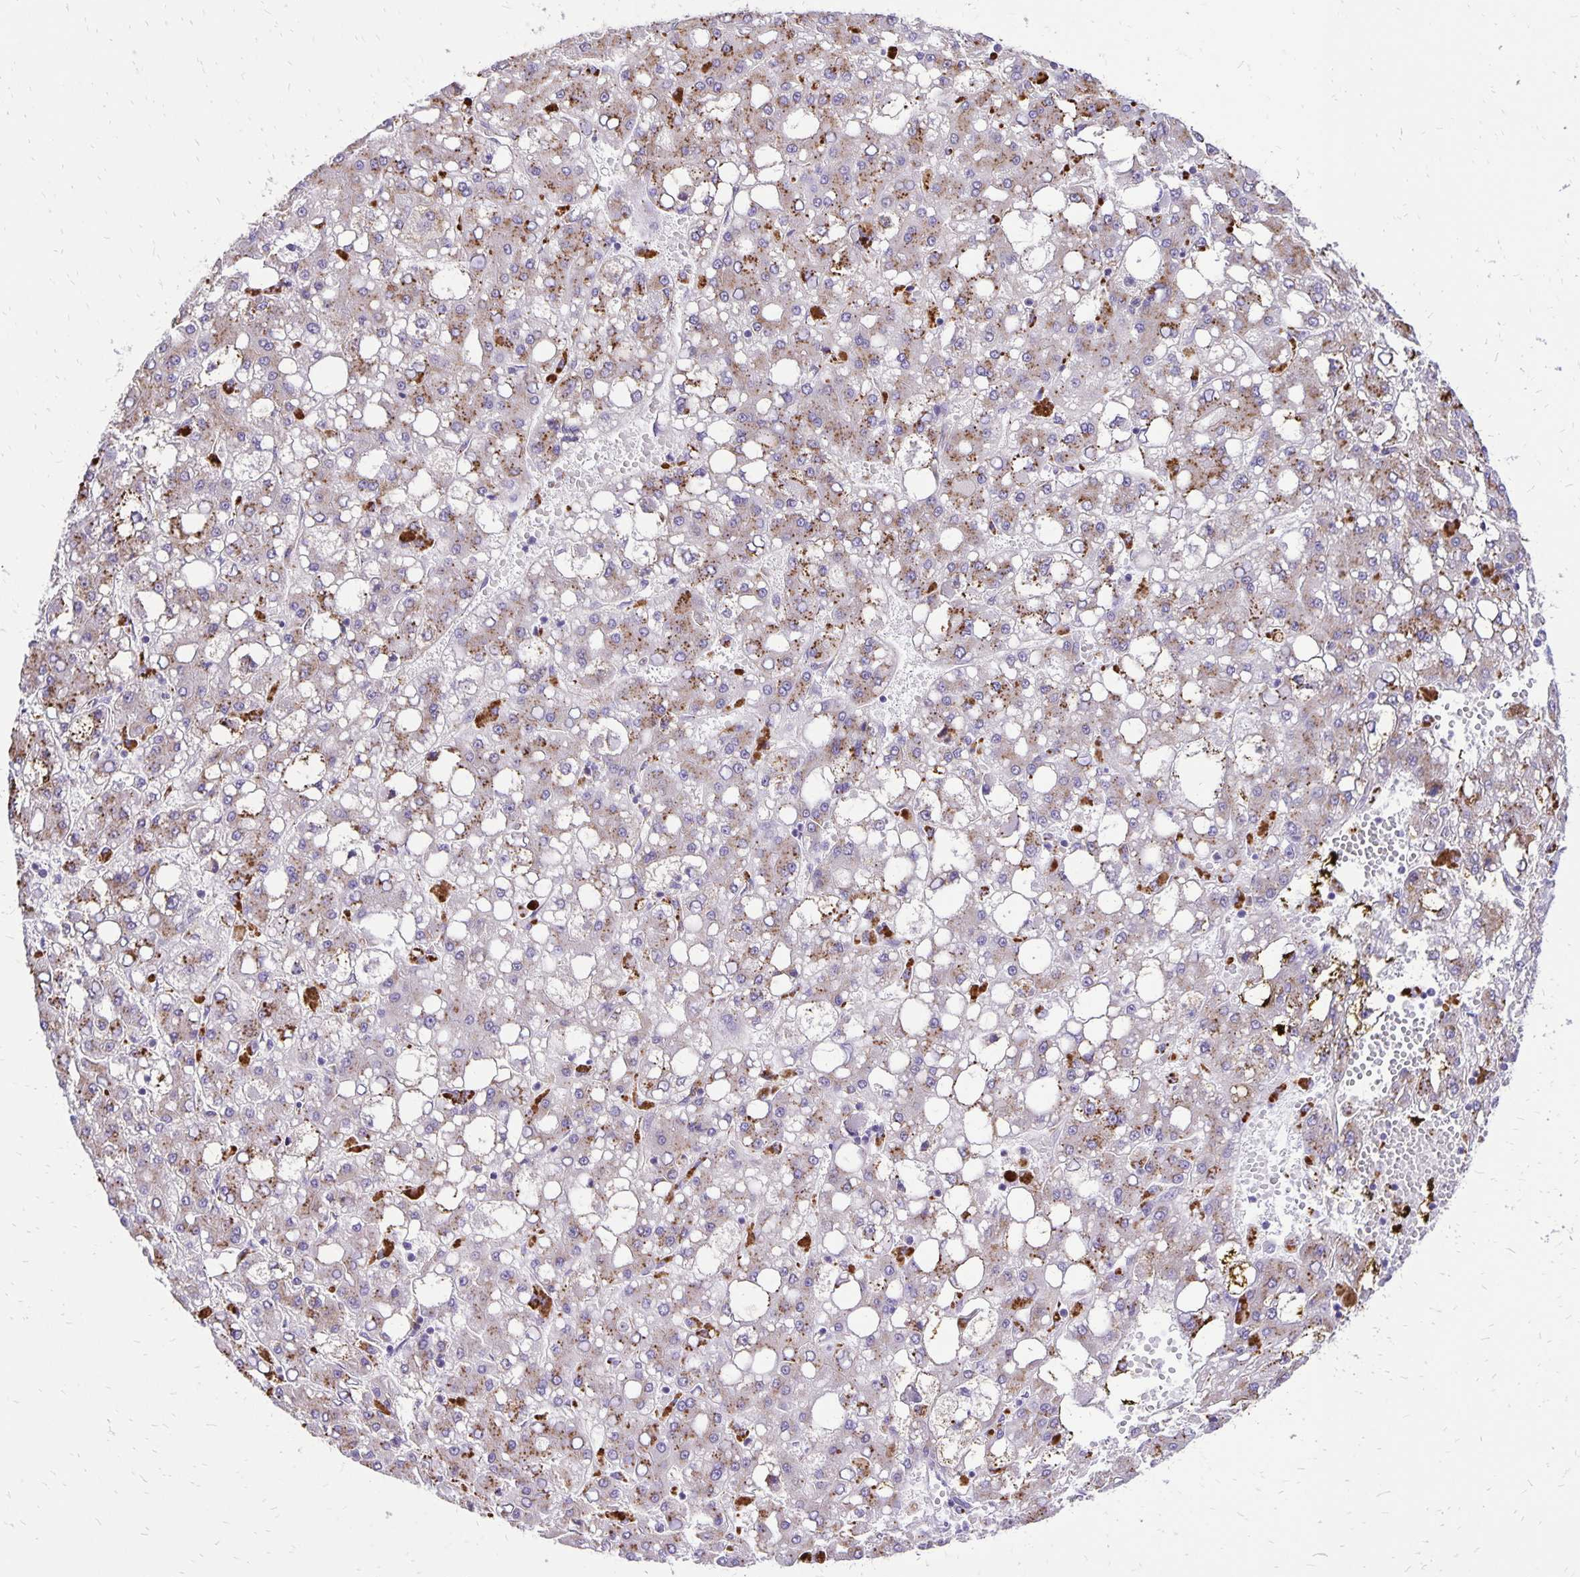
{"staining": {"intensity": "moderate", "quantity": "25%-75%", "location": "cytoplasmic/membranous"}, "tissue": "liver cancer", "cell_type": "Tumor cells", "image_type": "cancer", "snomed": [{"axis": "morphology", "description": "Carcinoma, Hepatocellular, NOS"}, {"axis": "topography", "description": "Liver"}], "caption": "IHC photomicrograph of human liver cancer stained for a protein (brown), which demonstrates medium levels of moderate cytoplasmic/membranous staining in about 25%-75% of tumor cells.", "gene": "EIF5A", "patient": {"sex": "male", "age": 65}}